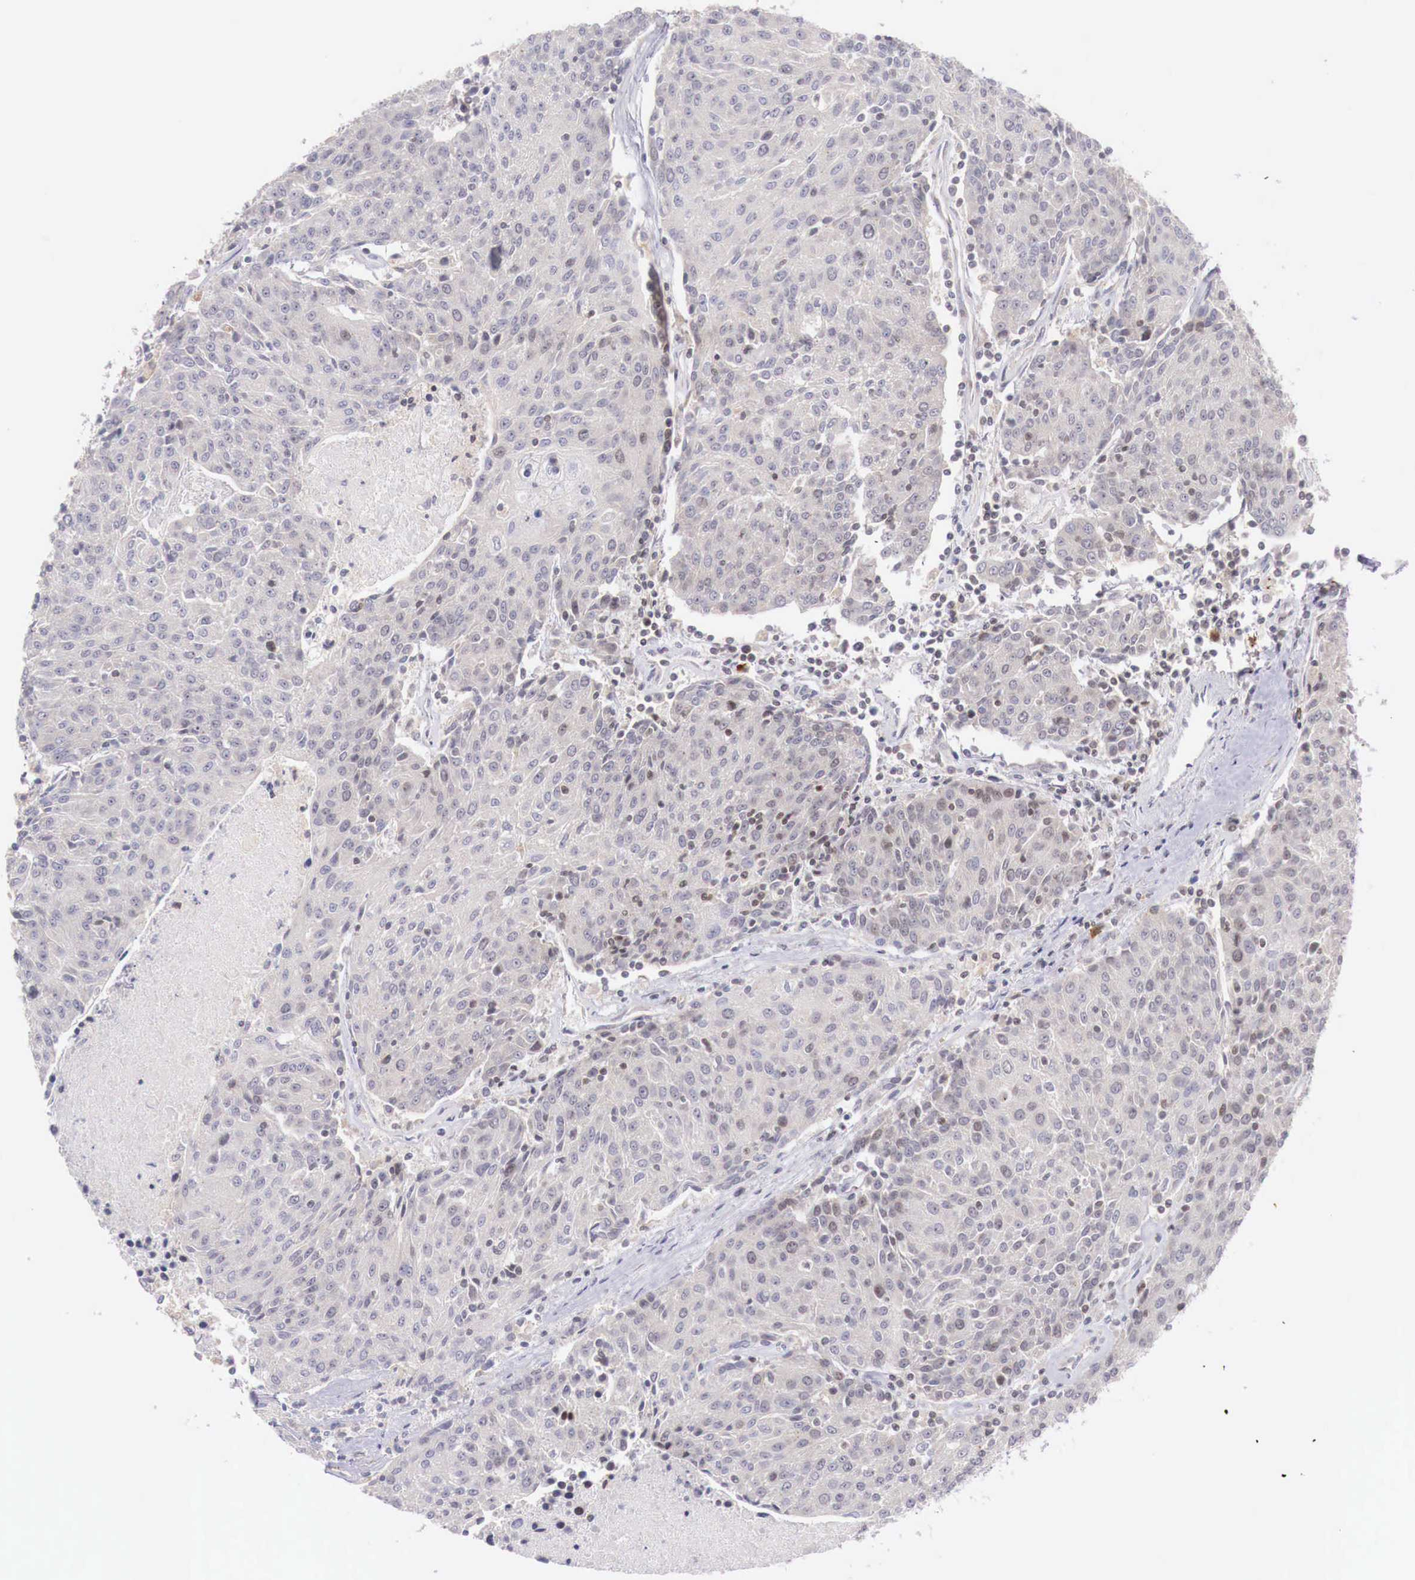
{"staining": {"intensity": "negative", "quantity": "none", "location": "none"}, "tissue": "urothelial cancer", "cell_type": "Tumor cells", "image_type": "cancer", "snomed": [{"axis": "morphology", "description": "Urothelial carcinoma, High grade"}, {"axis": "topography", "description": "Urinary bladder"}], "caption": "A high-resolution image shows immunohistochemistry (IHC) staining of urothelial cancer, which exhibits no significant expression in tumor cells.", "gene": "CLCN5", "patient": {"sex": "female", "age": 85}}